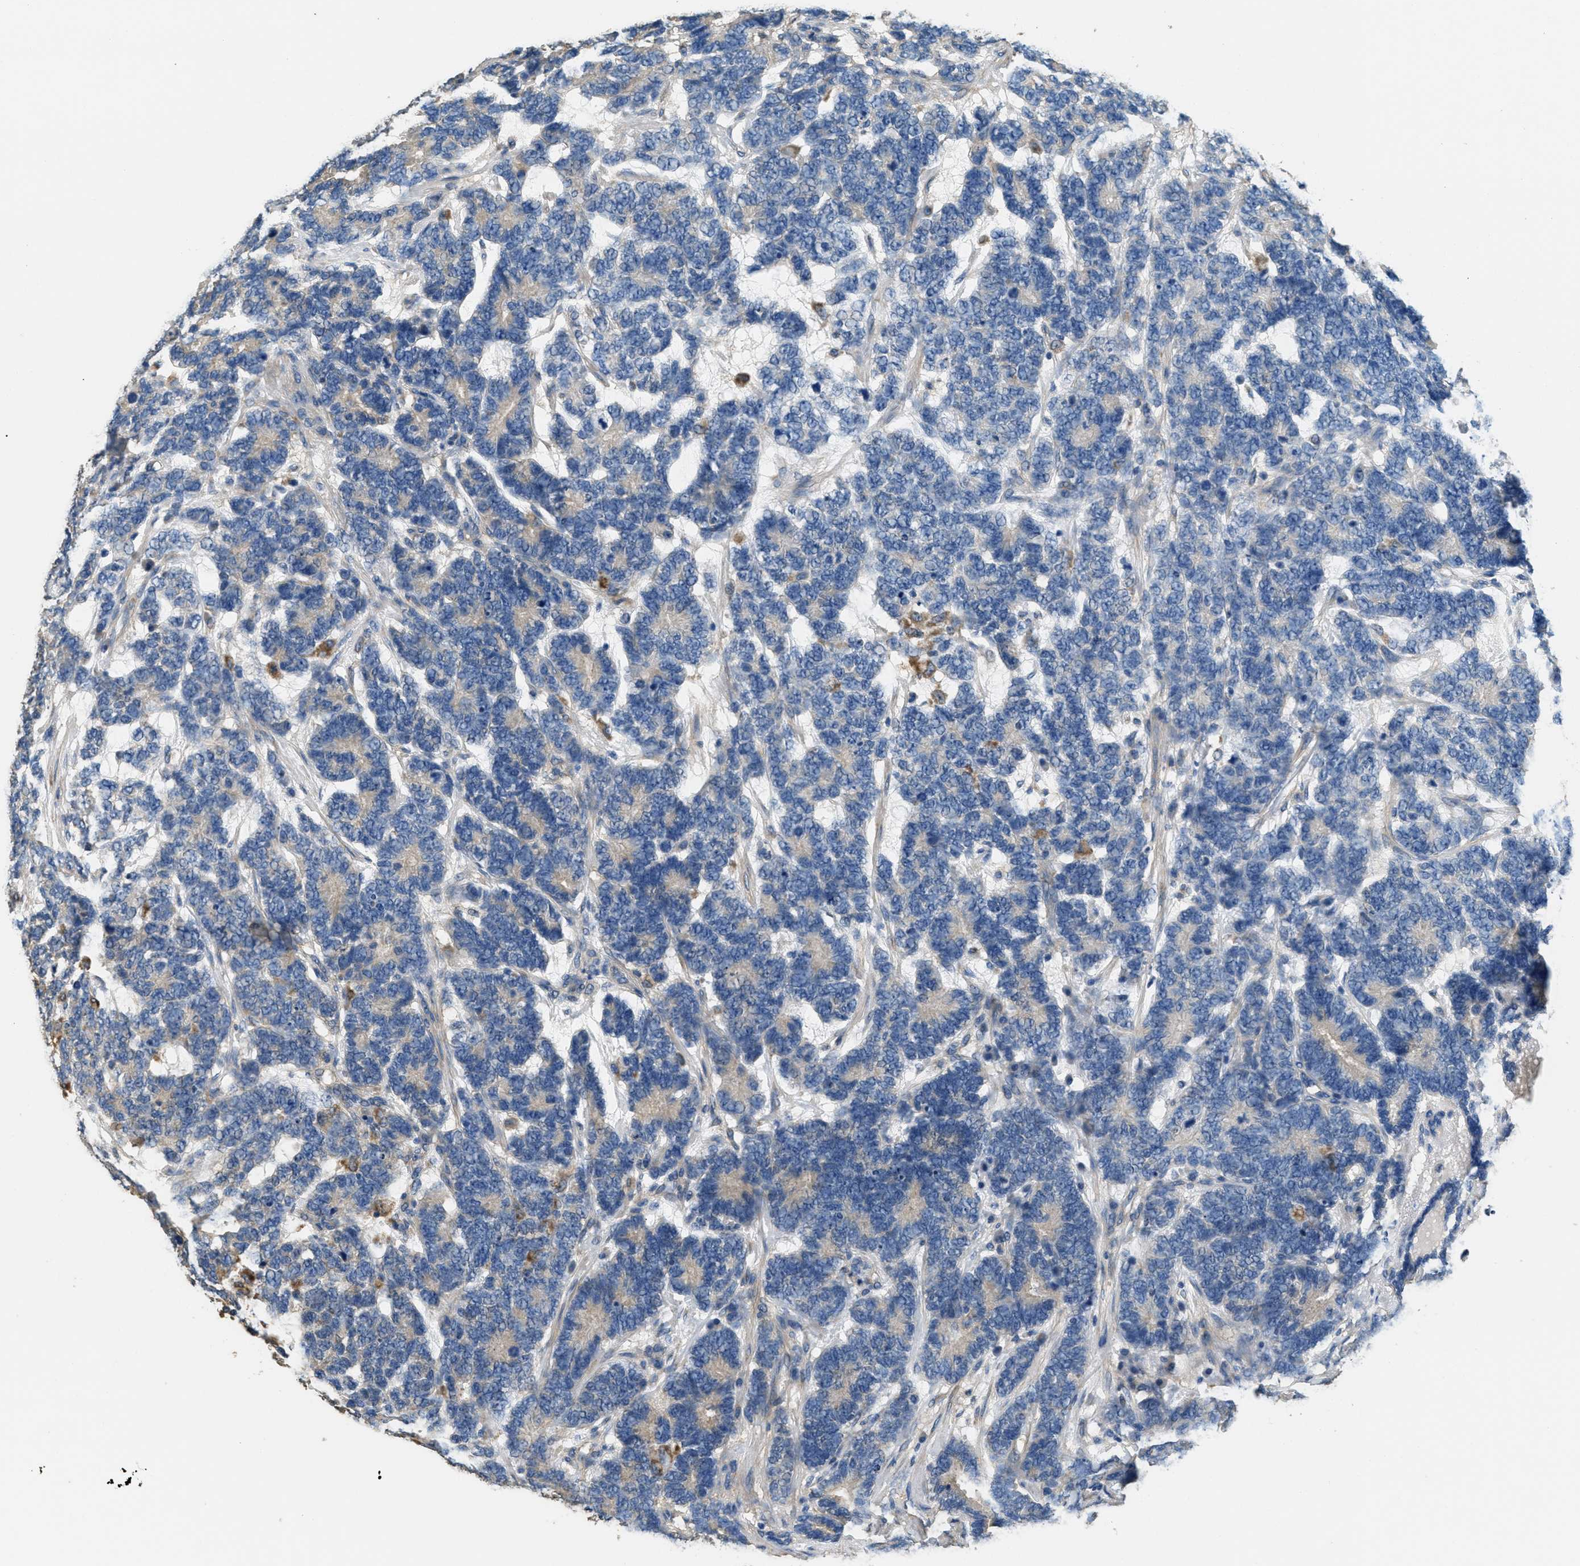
{"staining": {"intensity": "negative", "quantity": "none", "location": "none"}, "tissue": "testis cancer", "cell_type": "Tumor cells", "image_type": "cancer", "snomed": [{"axis": "morphology", "description": "Carcinoma, Embryonal, NOS"}, {"axis": "topography", "description": "Testis"}], "caption": "A high-resolution photomicrograph shows immunohistochemistry (IHC) staining of testis cancer (embryonal carcinoma), which displays no significant expression in tumor cells.", "gene": "THBS2", "patient": {"sex": "male", "age": 26}}